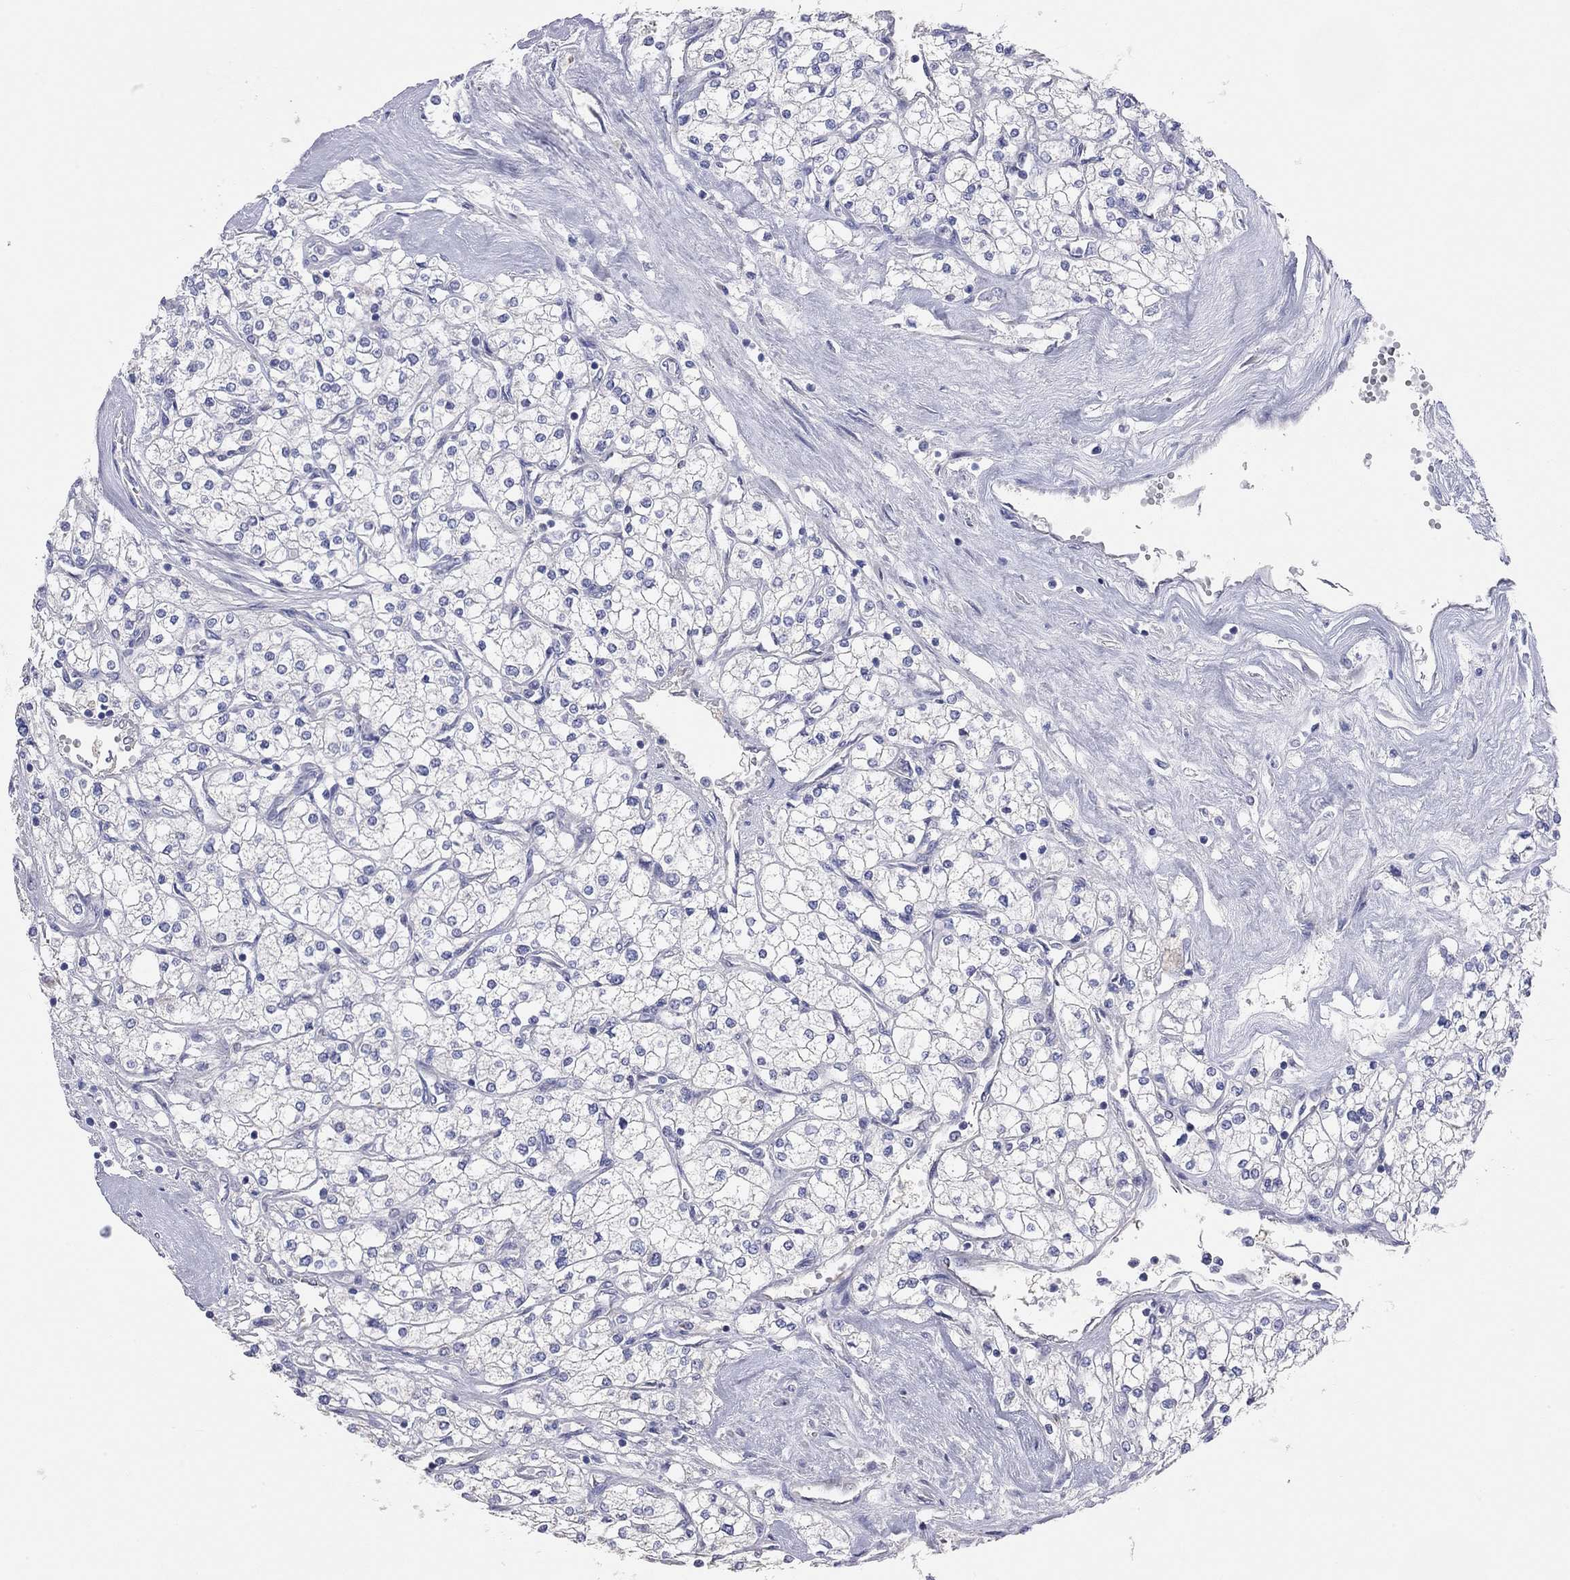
{"staining": {"intensity": "negative", "quantity": "none", "location": "none"}, "tissue": "renal cancer", "cell_type": "Tumor cells", "image_type": "cancer", "snomed": [{"axis": "morphology", "description": "Adenocarcinoma, NOS"}, {"axis": "topography", "description": "Kidney"}], "caption": "An immunohistochemistry micrograph of adenocarcinoma (renal) is shown. There is no staining in tumor cells of adenocarcinoma (renal).", "gene": "KCNB1", "patient": {"sex": "male", "age": 80}}